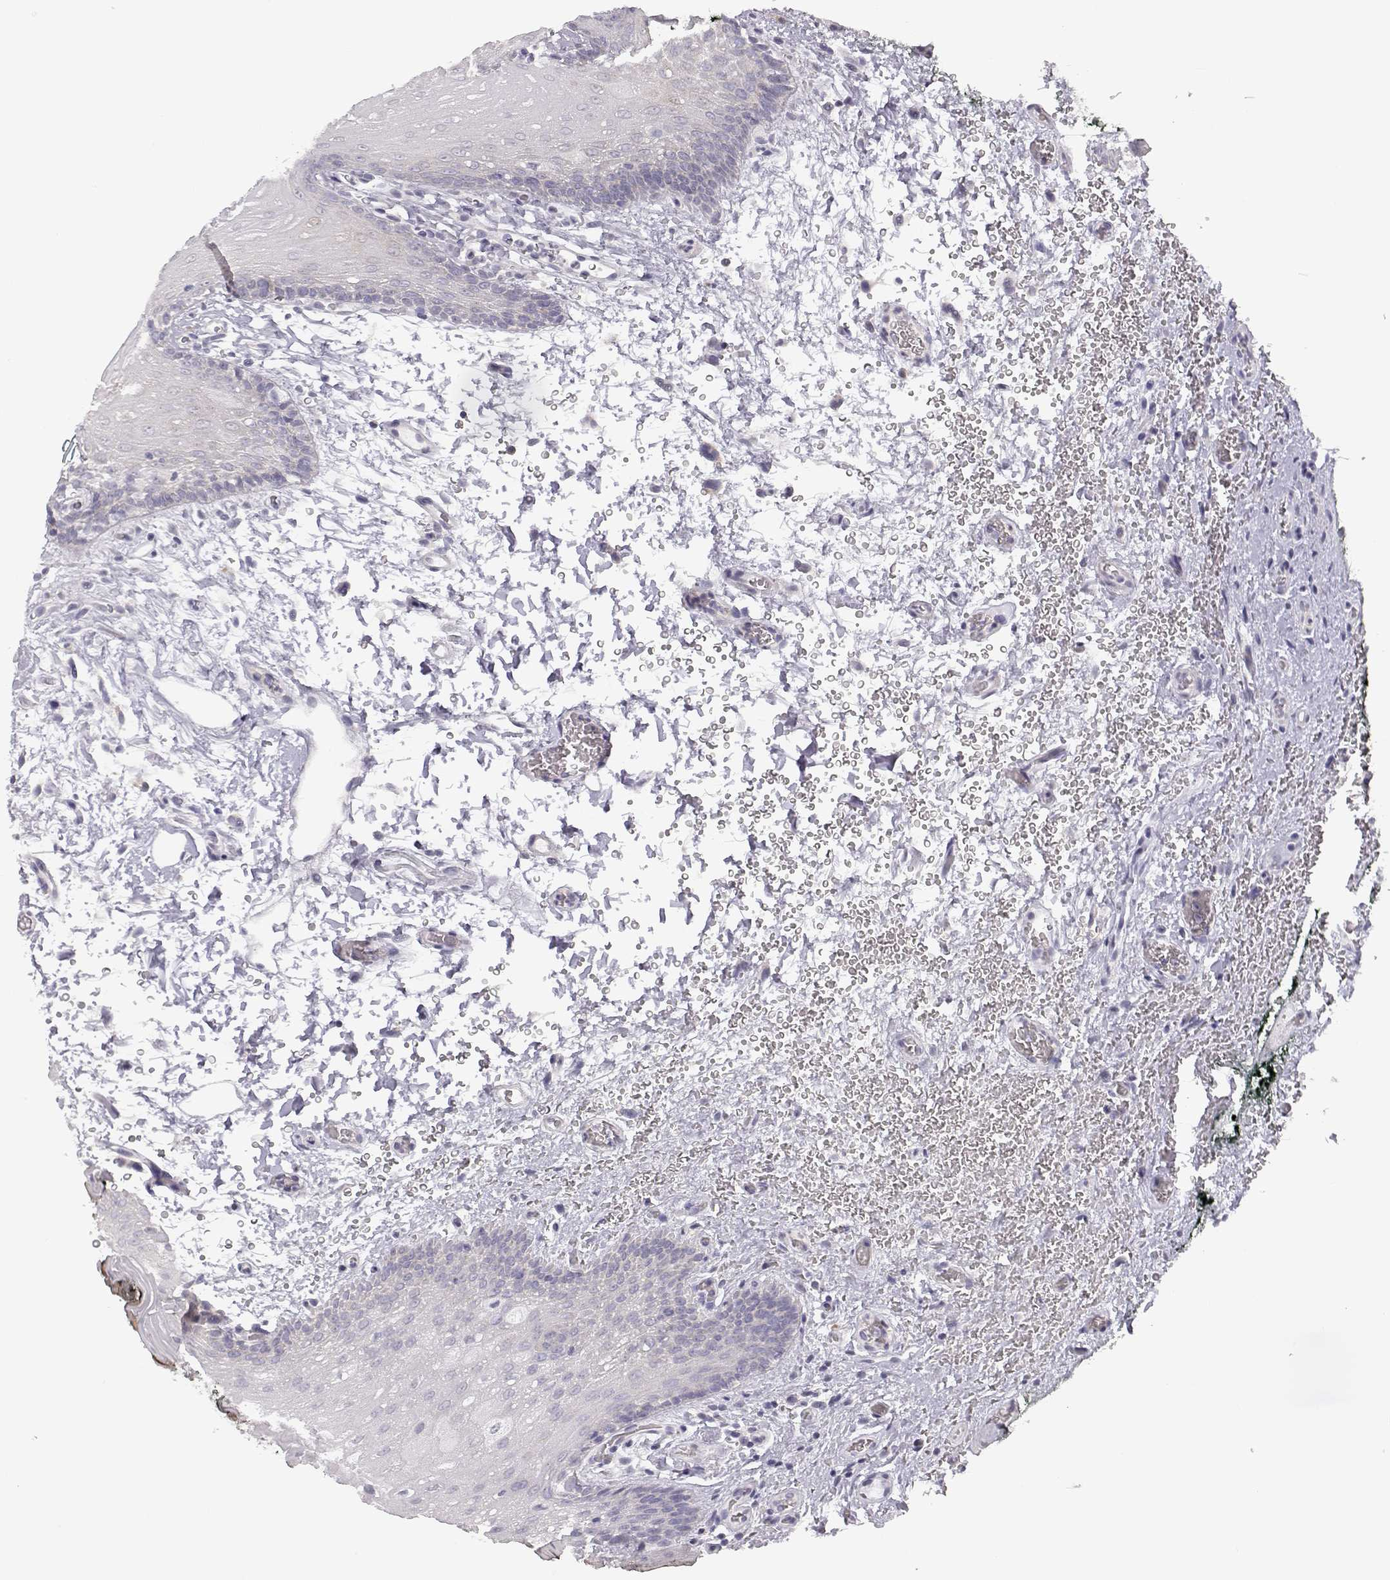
{"staining": {"intensity": "negative", "quantity": "none", "location": "none"}, "tissue": "oral mucosa", "cell_type": "Squamous epithelial cells", "image_type": "normal", "snomed": [{"axis": "morphology", "description": "Normal tissue, NOS"}, {"axis": "topography", "description": "Oral tissue"}, {"axis": "topography", "description": "Head-Neck"}], "caption": "IHC of normal human oral mucosa shows no staining in squamous epithelial cells. The staining was performed using DAB to visualize the protein expression in brown, while the nuclei were stained in blue with hematoxylin (Magnification: 20x).", "gene": "MYCBPAP", "patient": {"sex": "male", "age": 65}}